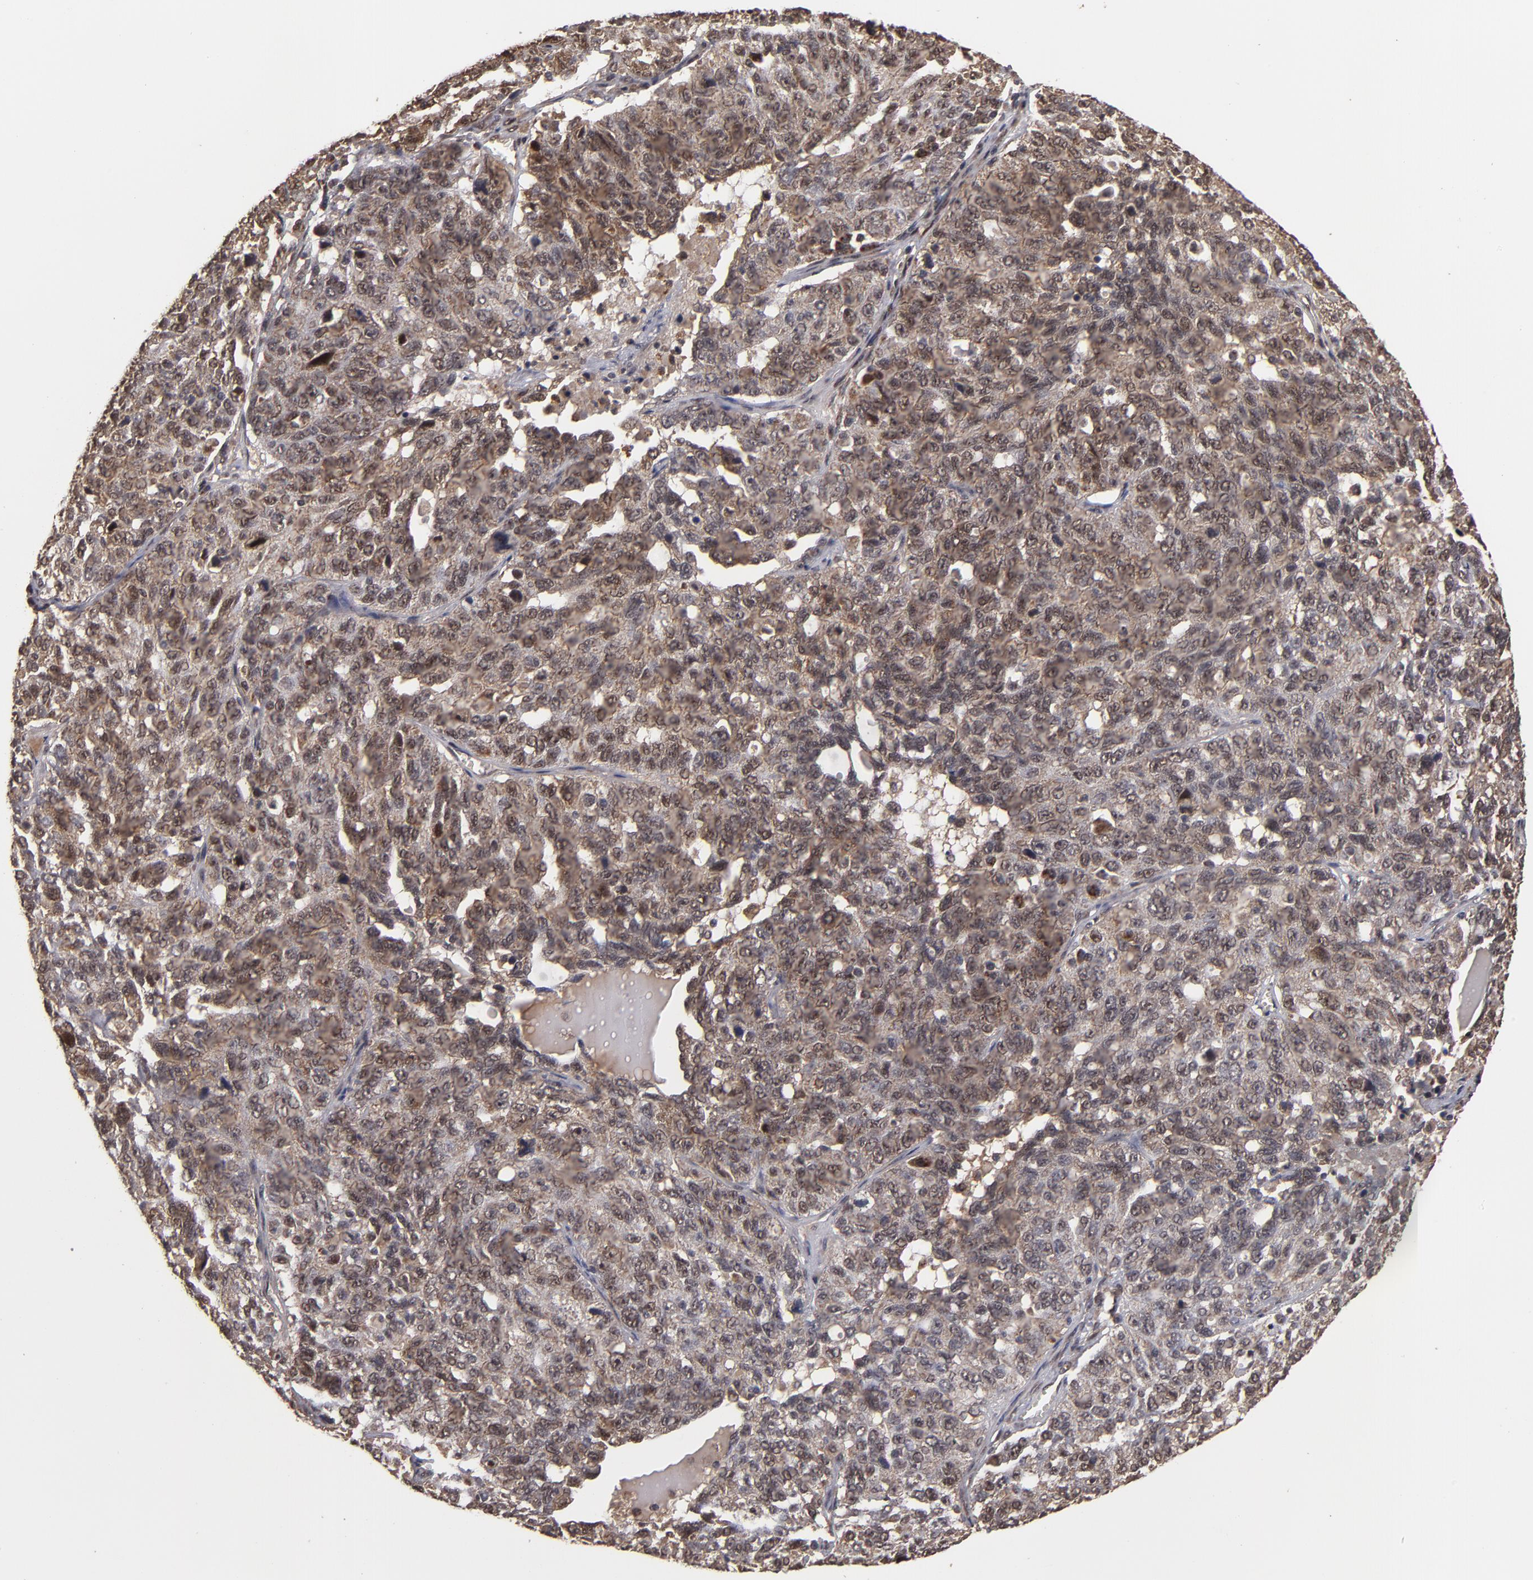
{"staining": {"intensity": "weak", "quantity": ">75%", "location": "cytoplasmic/membranous,nuclear"}, "tissue": "ovarian cancer", "cell_type": "Tumor cells", "image_type": "cancer", "snomed": [{"axis": "morphology", "description": "Cystadenocarcinoma, serous, NOS"}, {"axis": "topography", "description": "Ovary"}], "caption": "Immunohistochemical staining of ovarian cancer (serous cystadenocarcinoma) displays low levels of weak cytoplasmic/membranous and nuclear protein expression in about >75% of tumor cells.", "gene": "CUL5", "patient": {"sex": "female", "age": 71}}